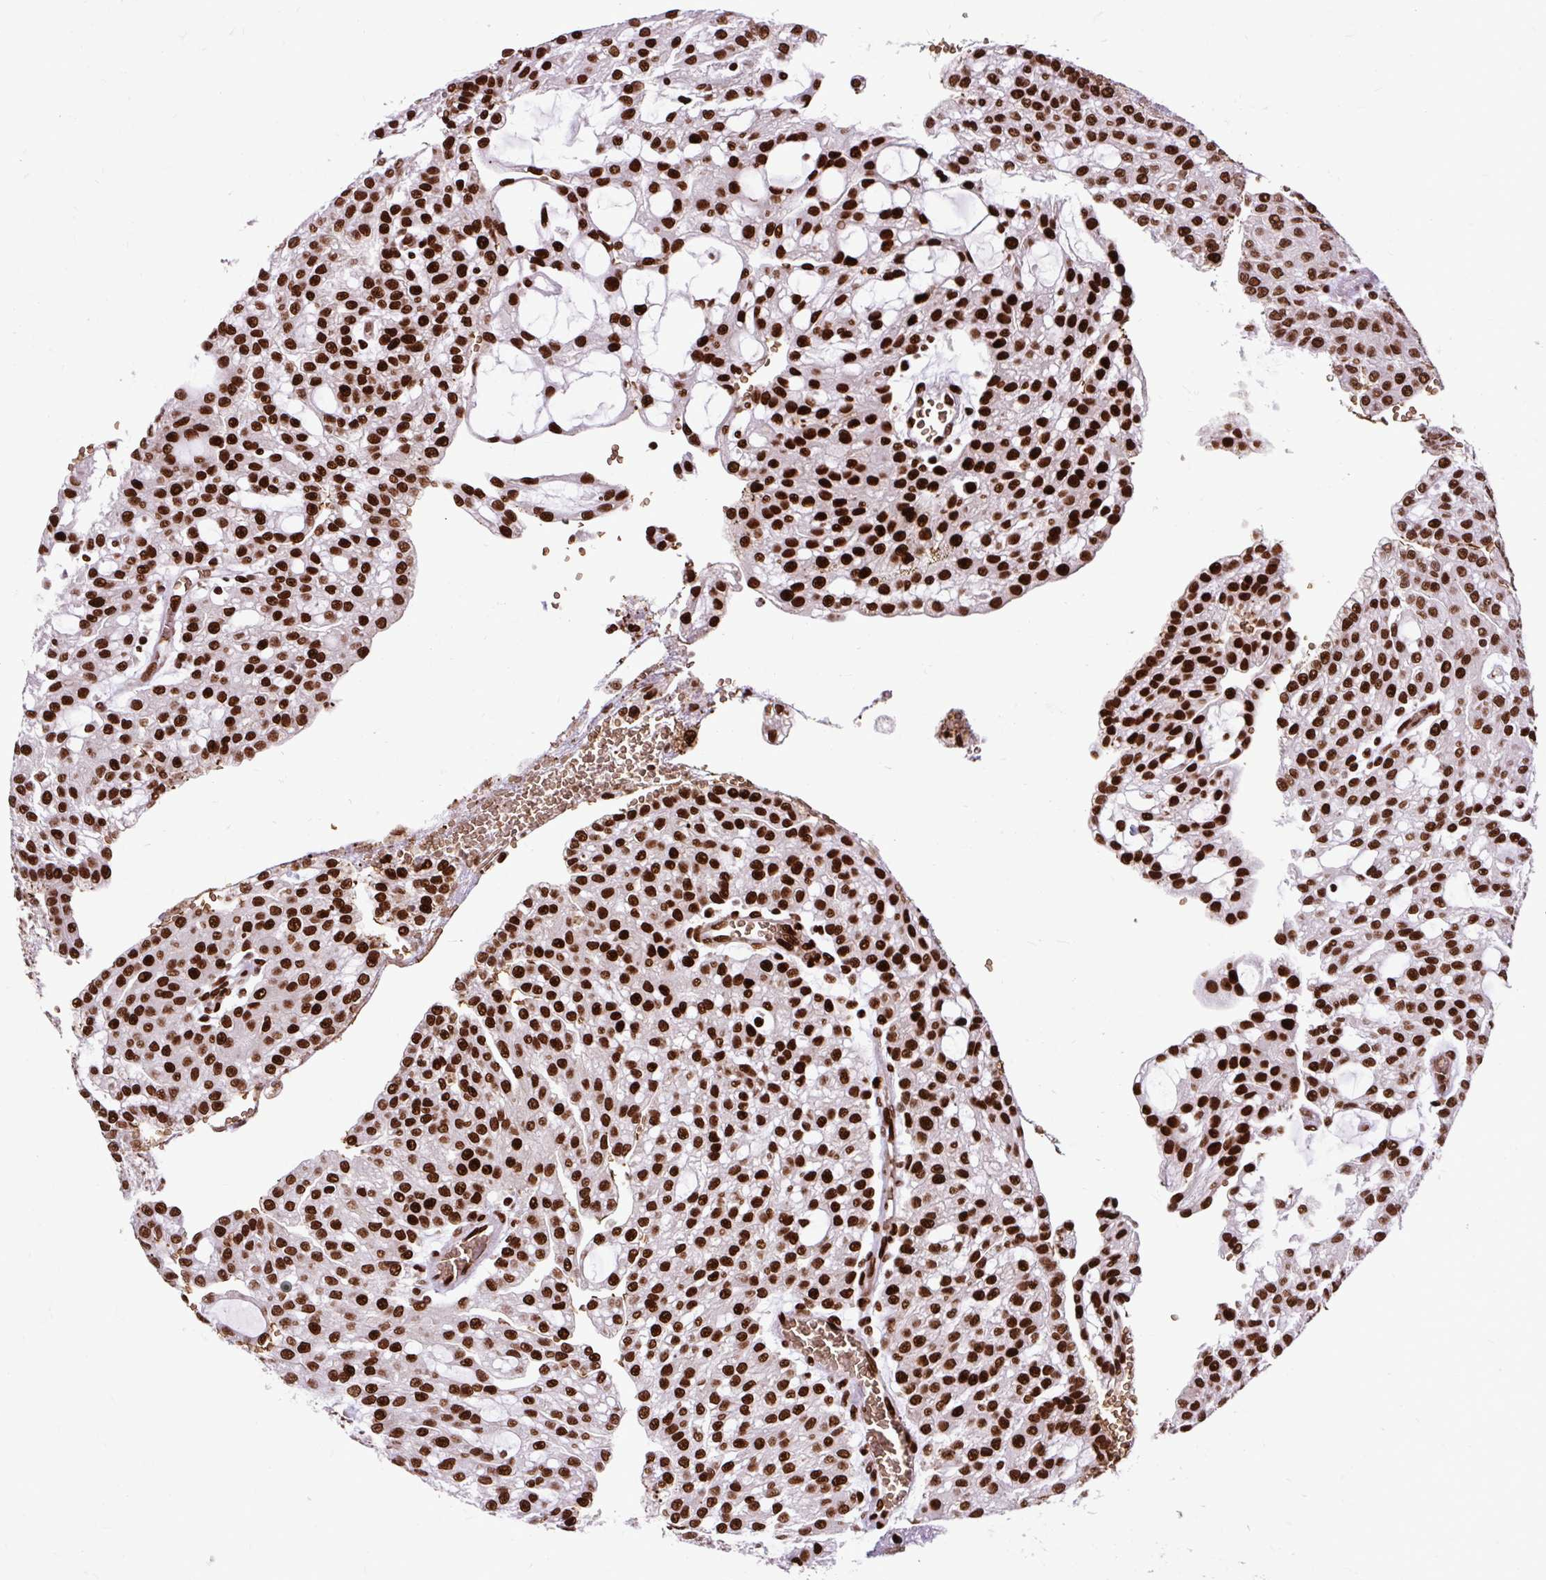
{"staining": {"intensity": "strong", "quantity": ">75%", "location": "nuclear"}, "tissue": "renal cancer", "cell_type": "Tumor cells", "image_type": "cancer", "snomed": [{"axis": "morphology", "description": "Adenocarcinoma, NOS"}, {"axis": "topography", "description": "Kidney"}], "caption": "IHC of adenocarcinoma (renal) reveals high levels of strong nuclear expression in about >75% of tumor cells.", "gene": "FUS", "patient": {"sex": "male", "age": 63}}